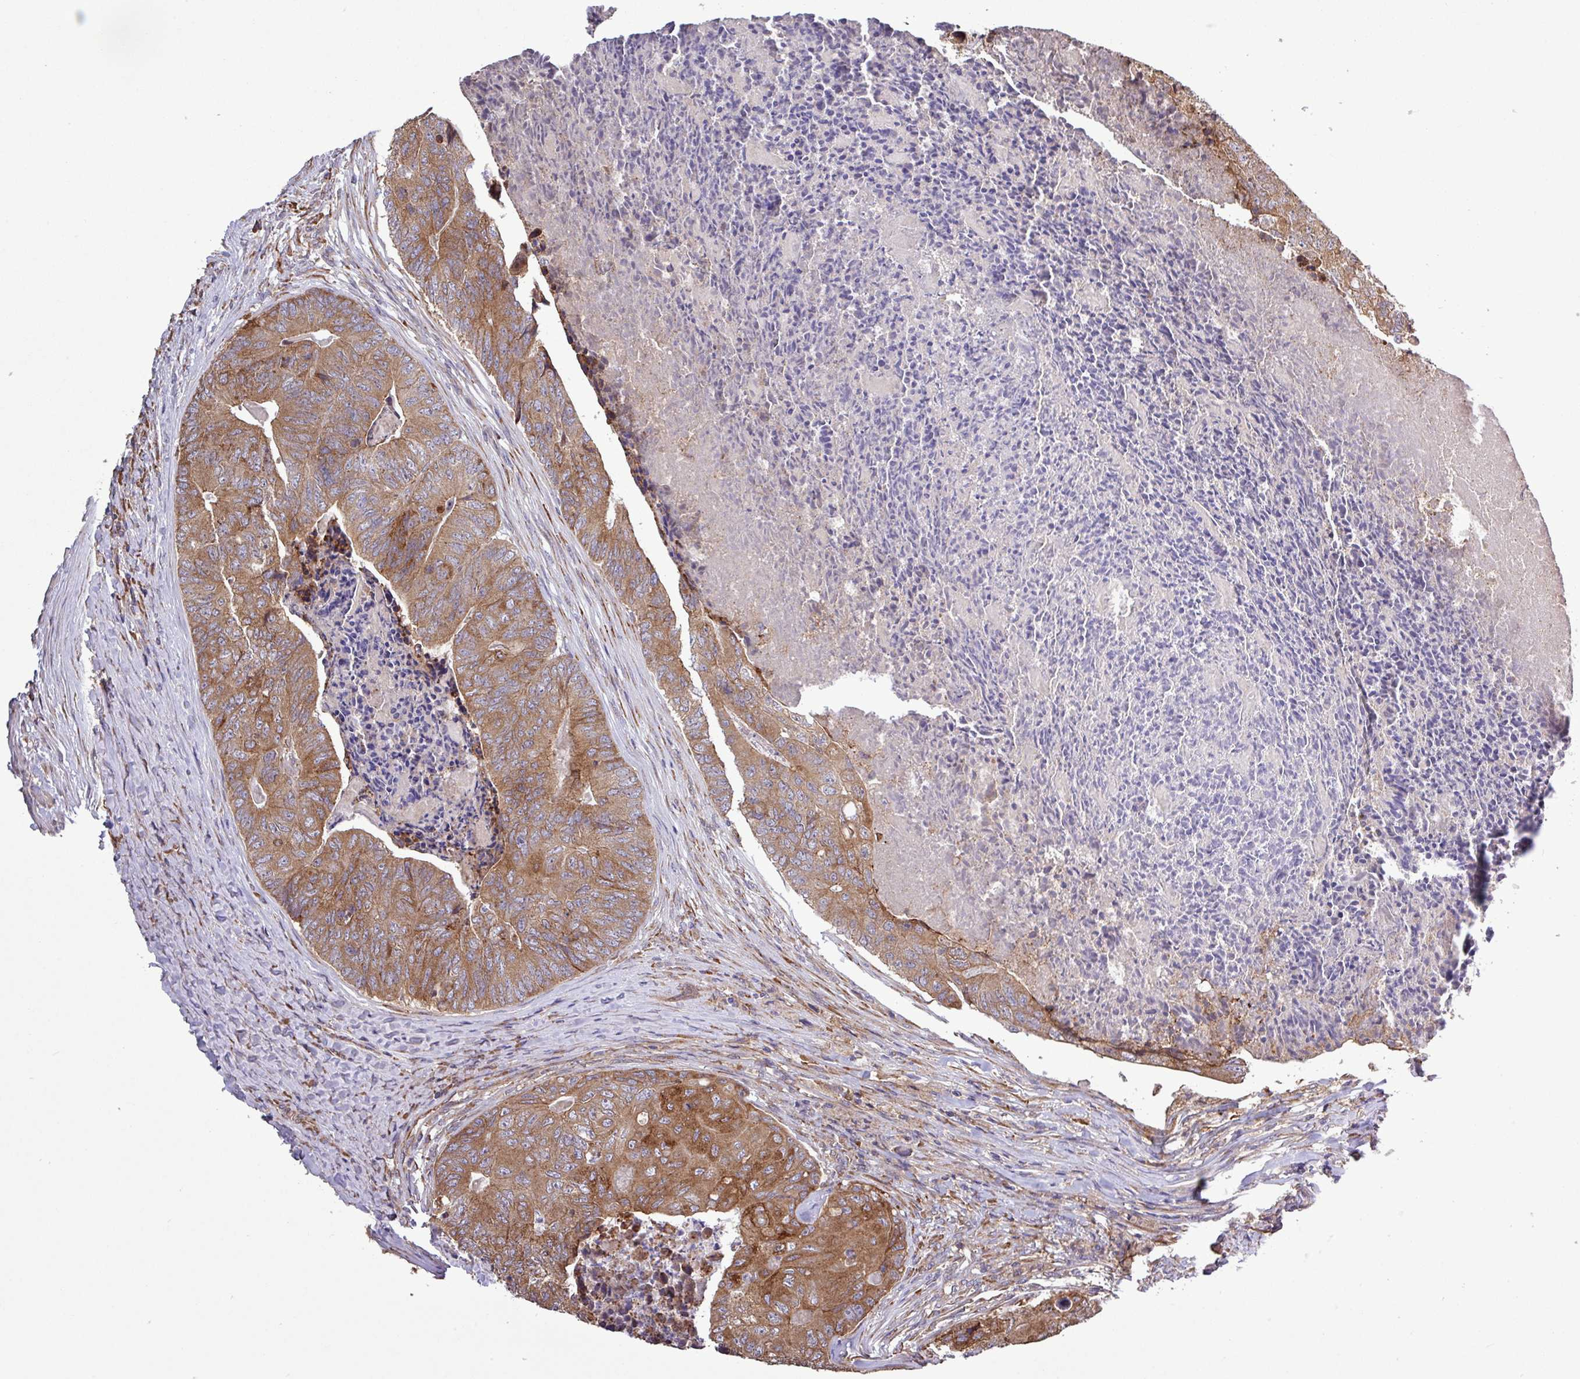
{"staining": {"intensity": "strong", "quantity": ">75%", "location": "cytoplasmic/membranous"}, "tissue": "colorectal cancer", "cell_type": "Tumor cells", "image_type": "cancer", "snomed": [{"axis": "morphology", "description": "Adenocarcinoma, NOS"}, {"axis": "topography", "description": "Colon"}], "caption": "Protein staining by immunohistochemistry demonstrates strong cytoplasmic/membranous staining in approximately >75% of tumor cells in adenocarcinoma (colorectal).", "gene": "MEGF6", "patient": {"sex": "female", "age": 67}}